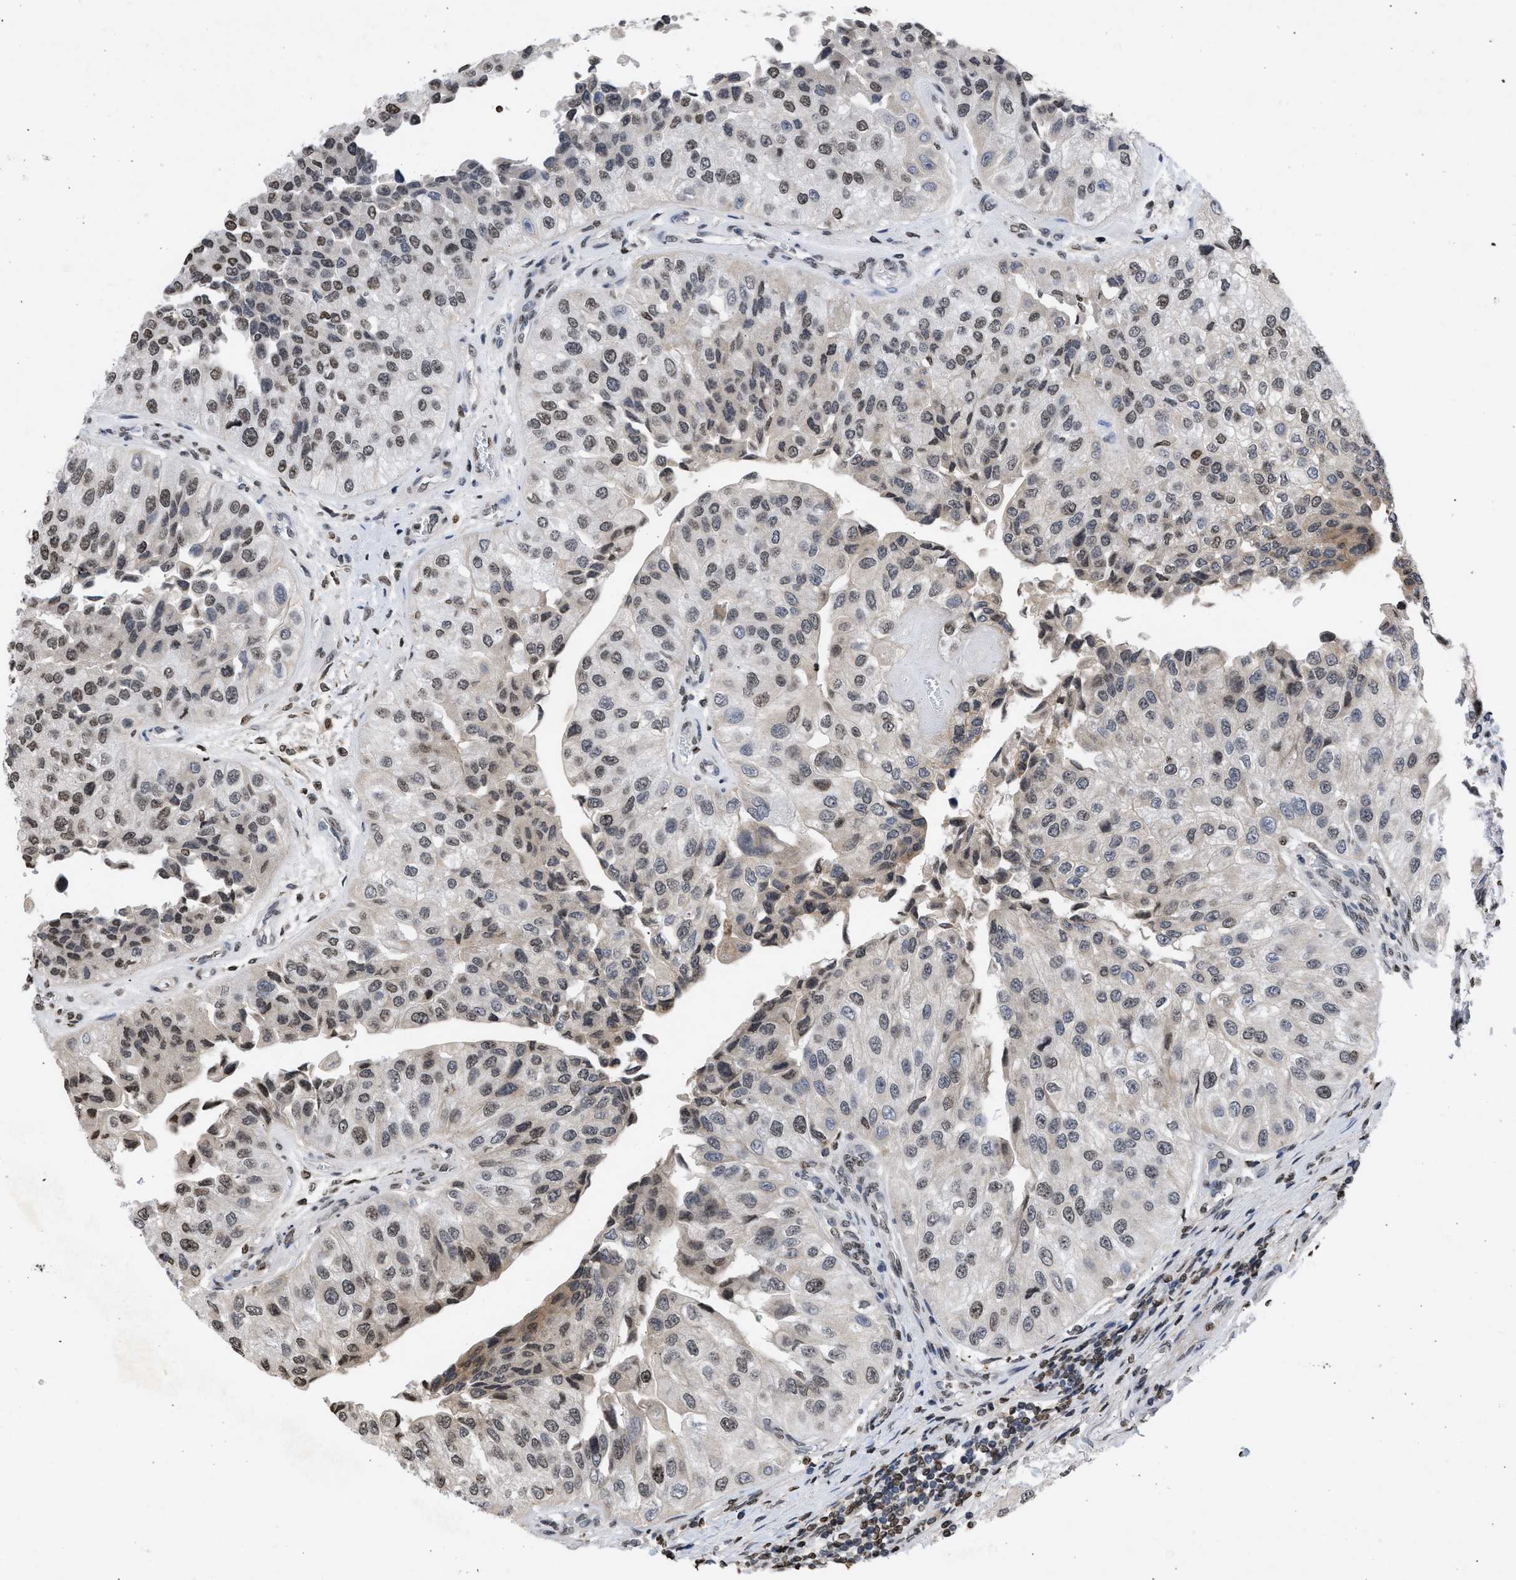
{"staining": {"intensity": "moderate", "quantity": "25%-75%", "location": "nuclear"}, "tissue": "urothelial cancer", "cell_type": "Tumor cells", "image_type": "cancer", "snomed": [{"axis": "morphology", "description": "Urothelial carcinoma, High grade"}, {"axis": "topography", "description": "Kidney"}, {"axis": "topography", "description": "Urinary bladder"}], "caption": "IHC staining of urothelial cancer, which exhibits medium levels of moderate nuclear positivity in approximately 25%-75% of tumor cells indicating moderate nuclear protein positivity. The staining was performed using DAB (3,3'-diaminobenzidine) (brown) for protein detection and nuclei were counterstained in hematoxylin (blue).", "gene": "NUP35", "patient": {"sex": "male", "age": 77}}